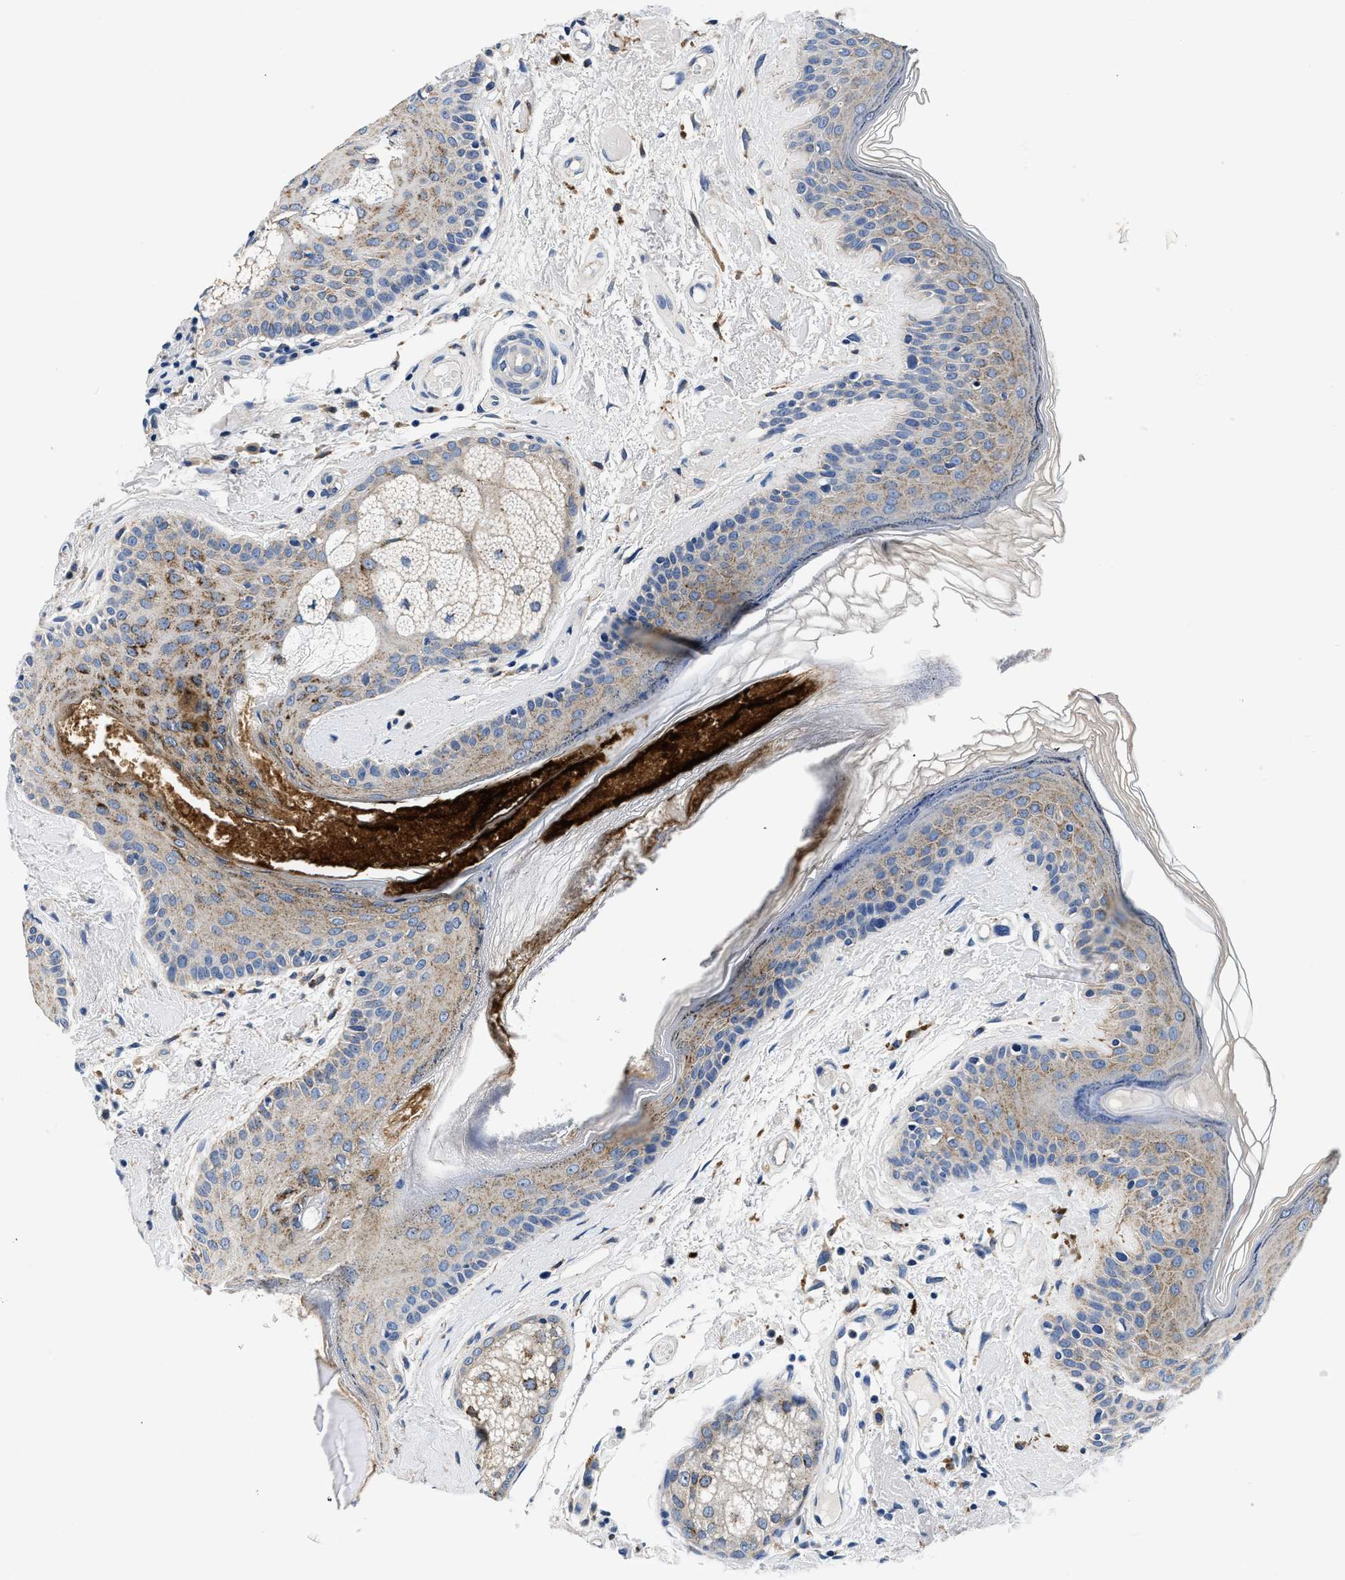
{"staining": {"intensity": "moderate", "quantity": "<25%", "location": "cytoplasmic/membranous"}, "tissue": "oral mucosa", "cell_type": "Squamous epithelial cells", "image_type": "normal", "snomed": [{"axis": "morphology", "description": "Normal tissue, NOS"}, {"axis": "topography", "description": "Skin"}, {"axis": "topography", "description": "Oral tissue"}], "caption": "Immunohistochemical staining of normal oral mucosa displays moderate cytoplasmic/membranous protein positivity in approximately <25% of squamous epithelial cells. Nuclei are stained in blue.", "gene": "GRN", "patient": {"sex": "male", "age": 84}}